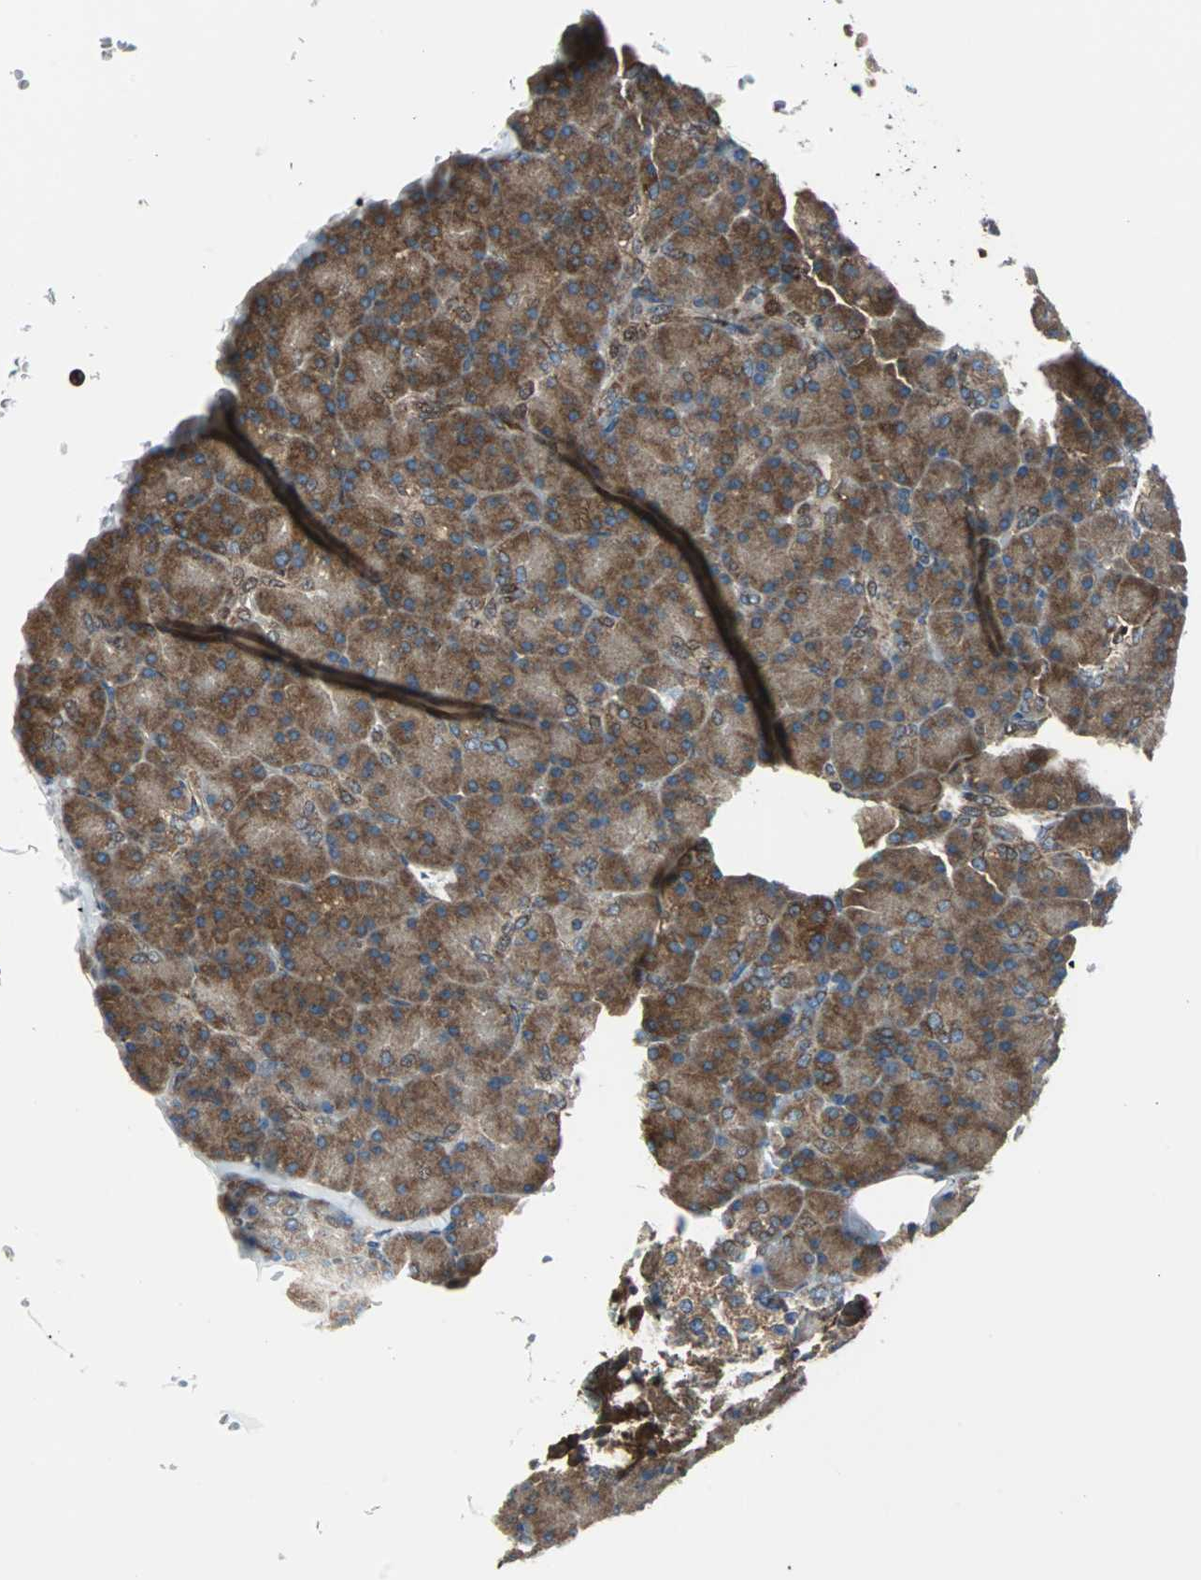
{"staining": {"intensity": "moderate", "quantity": ">75%", "location": "cytoplasmic/membranous"}, "tissue": "pancreas", "cell_type": "Exocrine glandular cells", "image_type": "normal", "snomed": [{"axis": "morphology", "description": "Normal tissue, NOS"}, {"axis": "topography", "description": "Pancreas"}], "caption": "Moderate cytoplasmic/membranous expression for a protein is present in approximately >75% of exocrine glandular cells of normal pancreas using IHC.", "gene": "RELA", "patient": {"sex": "female", "age": 43}}